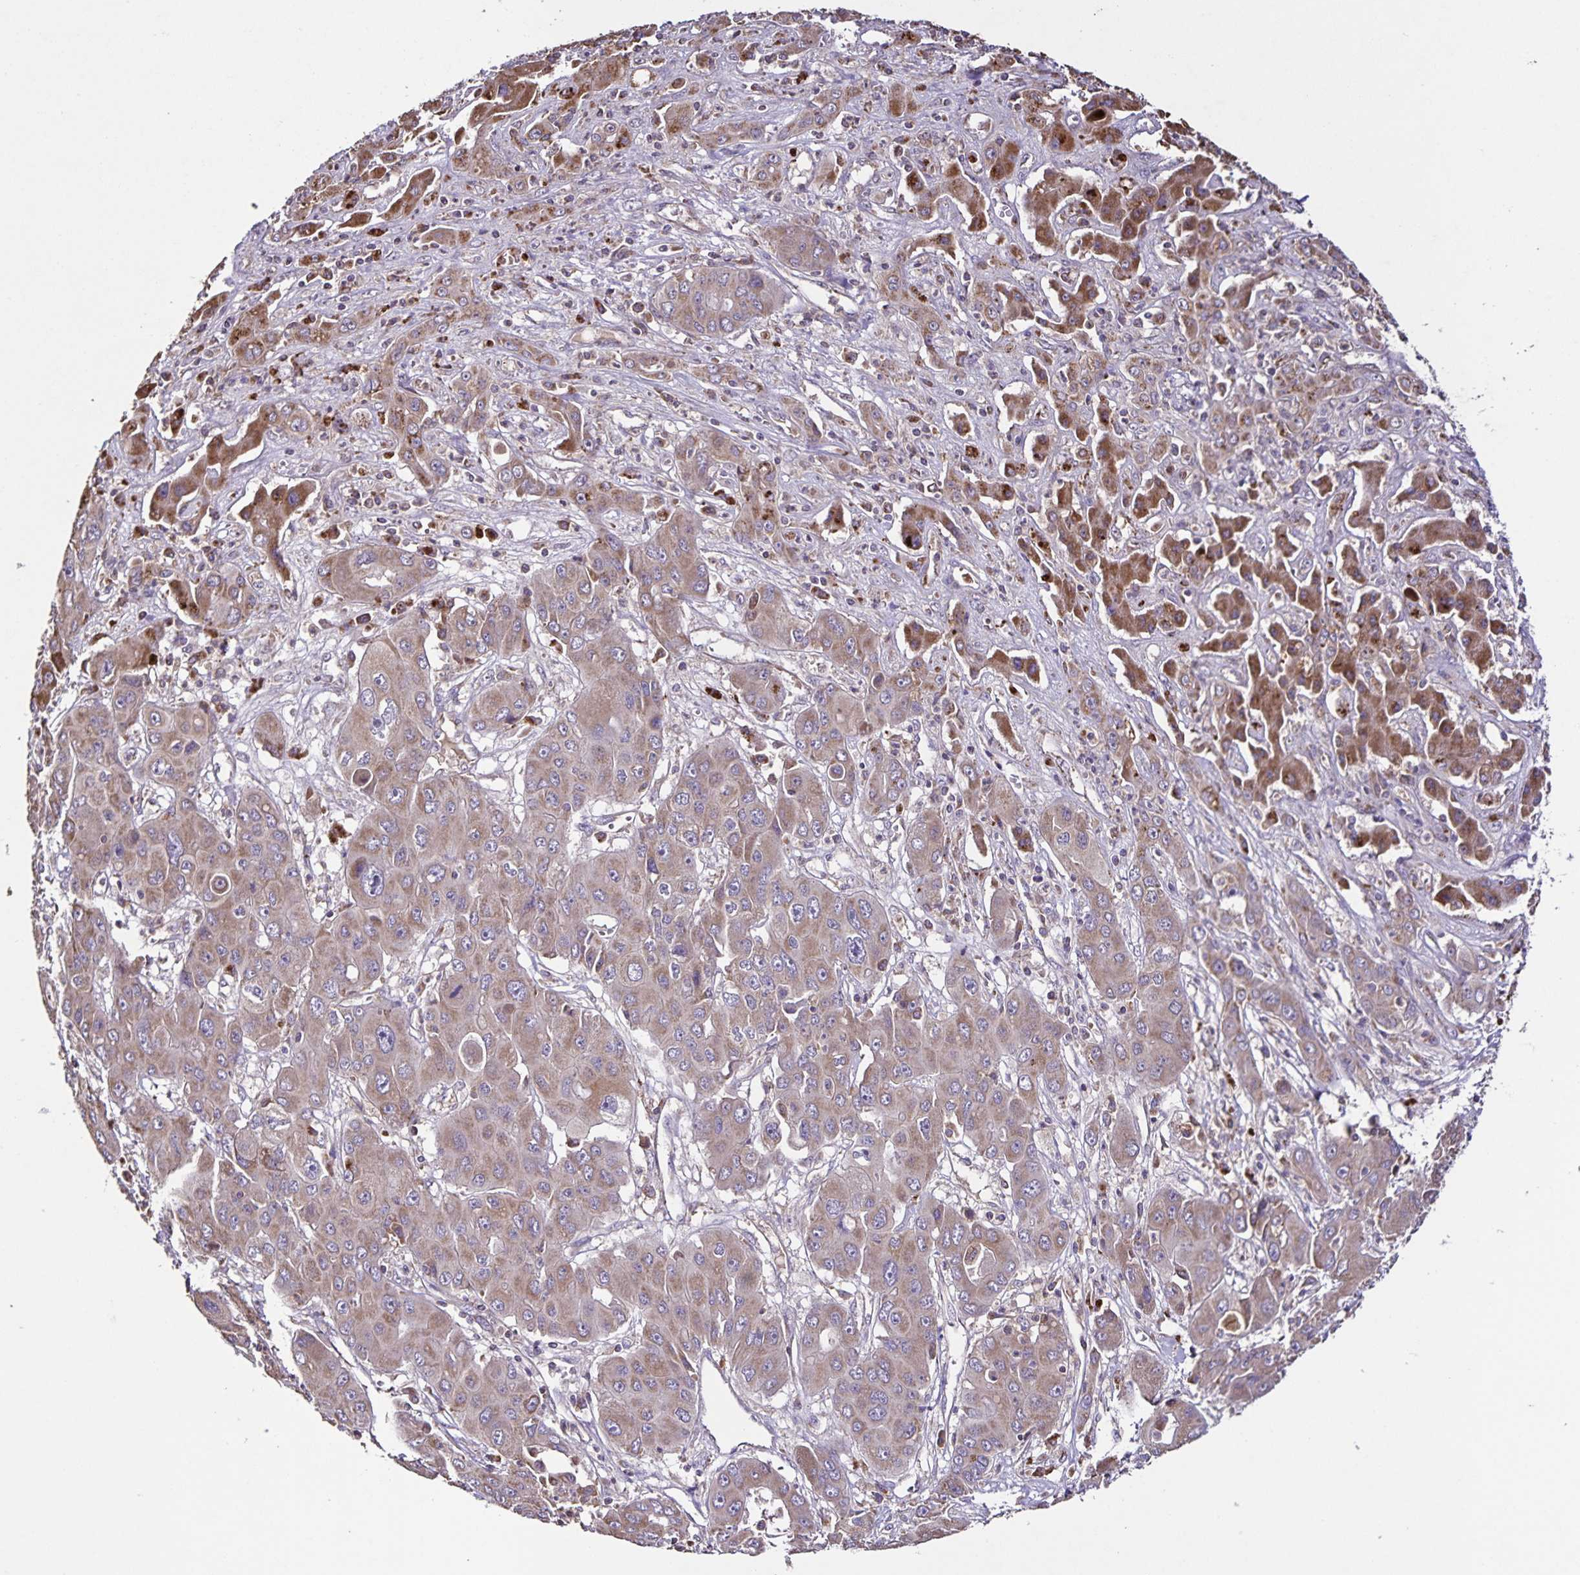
{"staining": {"intensity": "weak", "quantity": ">75%", "location": "cytoplasmic/membranous"}, "tissue": "liver cancer", "cell_type": "Tumor cells", "image_type": "cancer", "snomed": [{"axis": "morphology", "description": "Cholangiocarcinoma"}, {"axis": "topography", "description": "Liver"}], "caption": "The micrograph shows staining of liver cancer (cholangiocarcinoma), revealing weak cytoplasmic/membranous protein staining (brown color) within tumor cells.", "gene": "MAN1A1", "patient": {"sex": "male", "age": 67}}